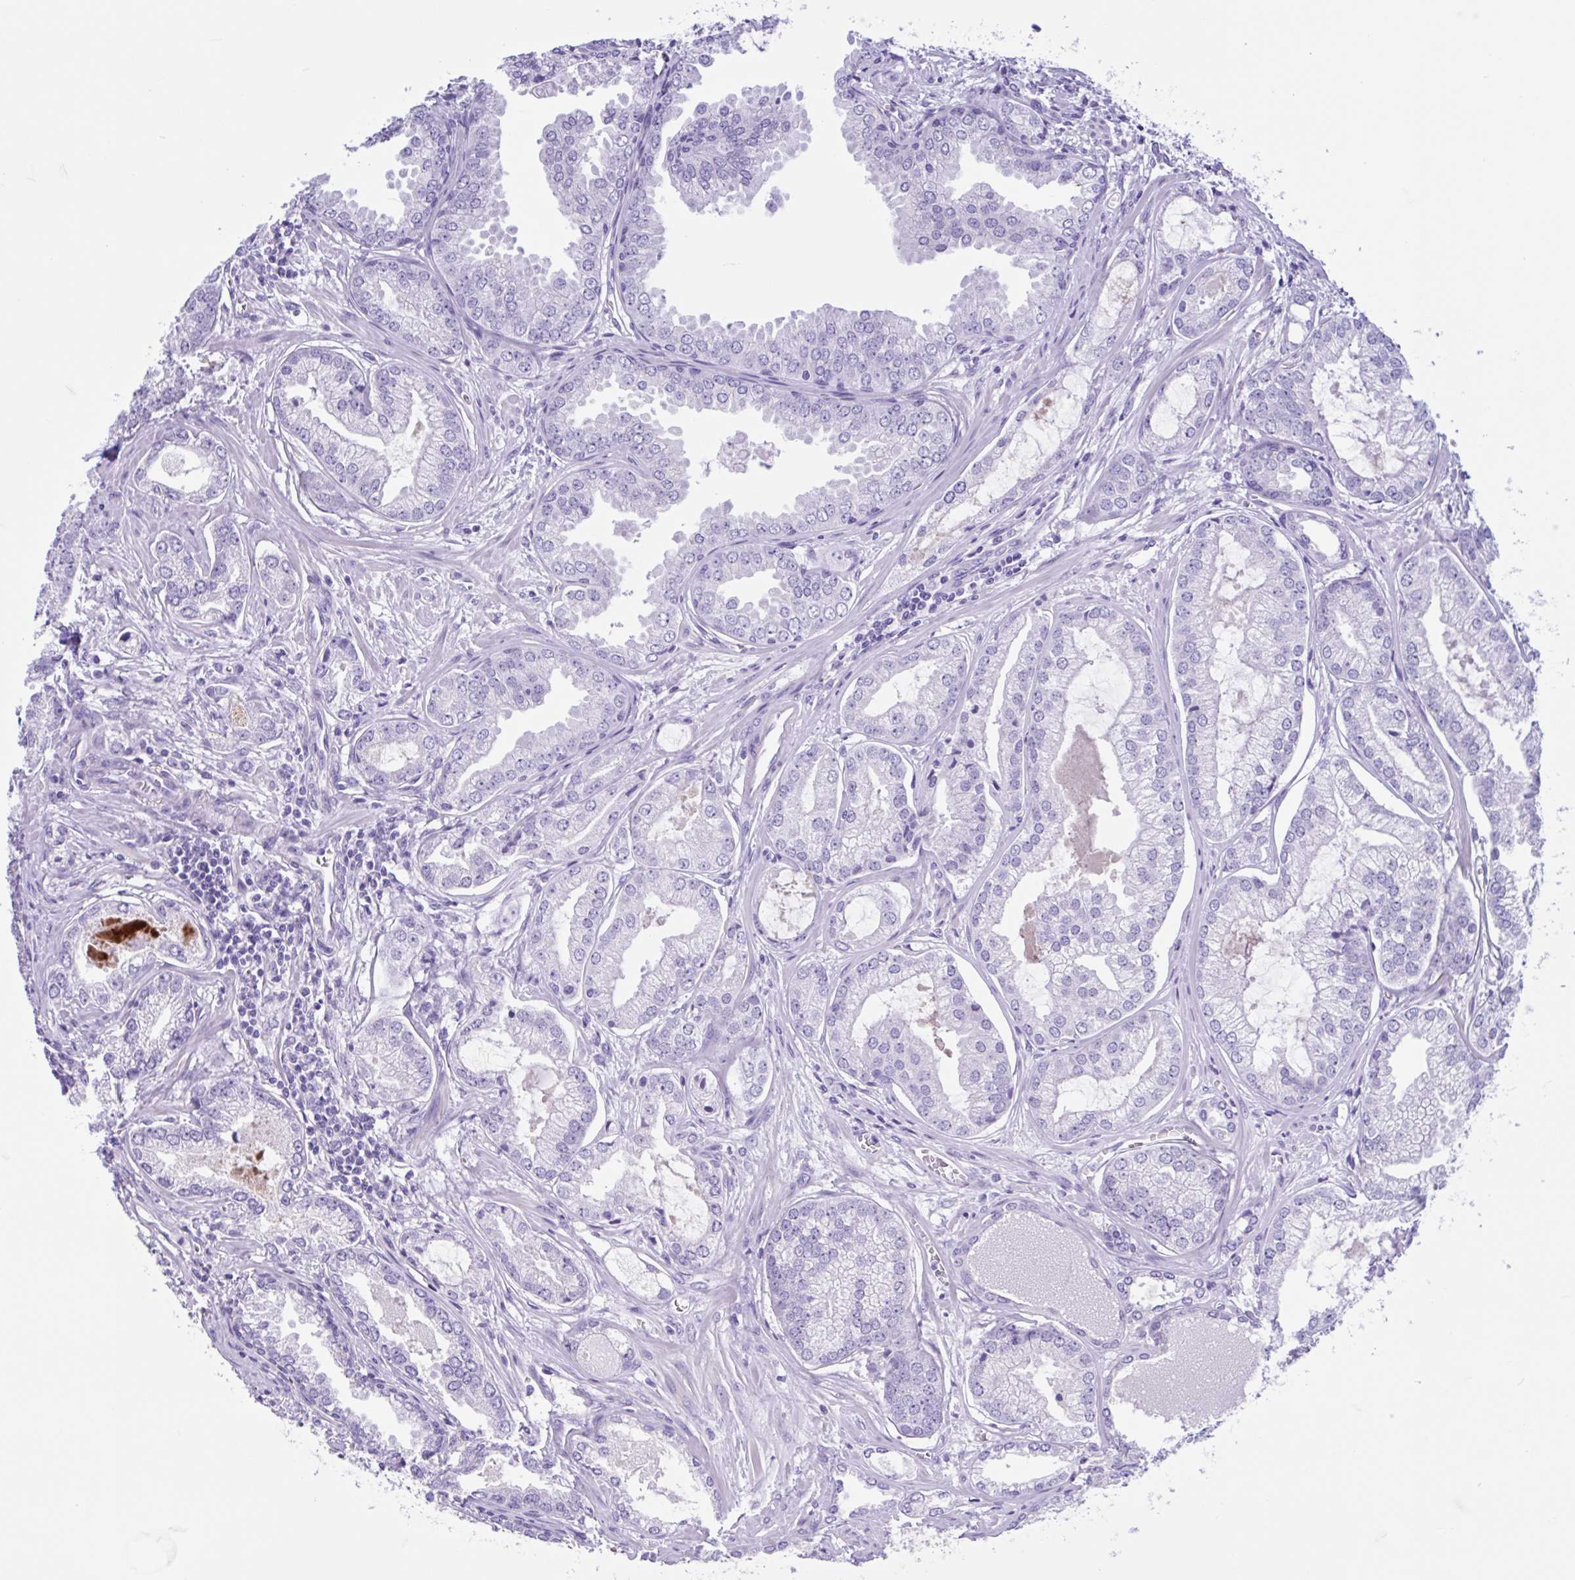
{"staining": {"intensity": "negative", "quantity": "none", "location": "none"}, "tissue": "prostate cancer", "cell_type": "Tumor cells", "image_type": "cancer", "snomed": [{"axis": "morphology", "description": "Adenocarcinoma, Medium grade"}, {"axis": "topography", "description": "Prostate"}], "caption": "An image of prostate cancer stained for a protein displays no brown staining in tumor cells.", "gene": "OR4N4", "patient": {"sex": "male", "age": 57}}